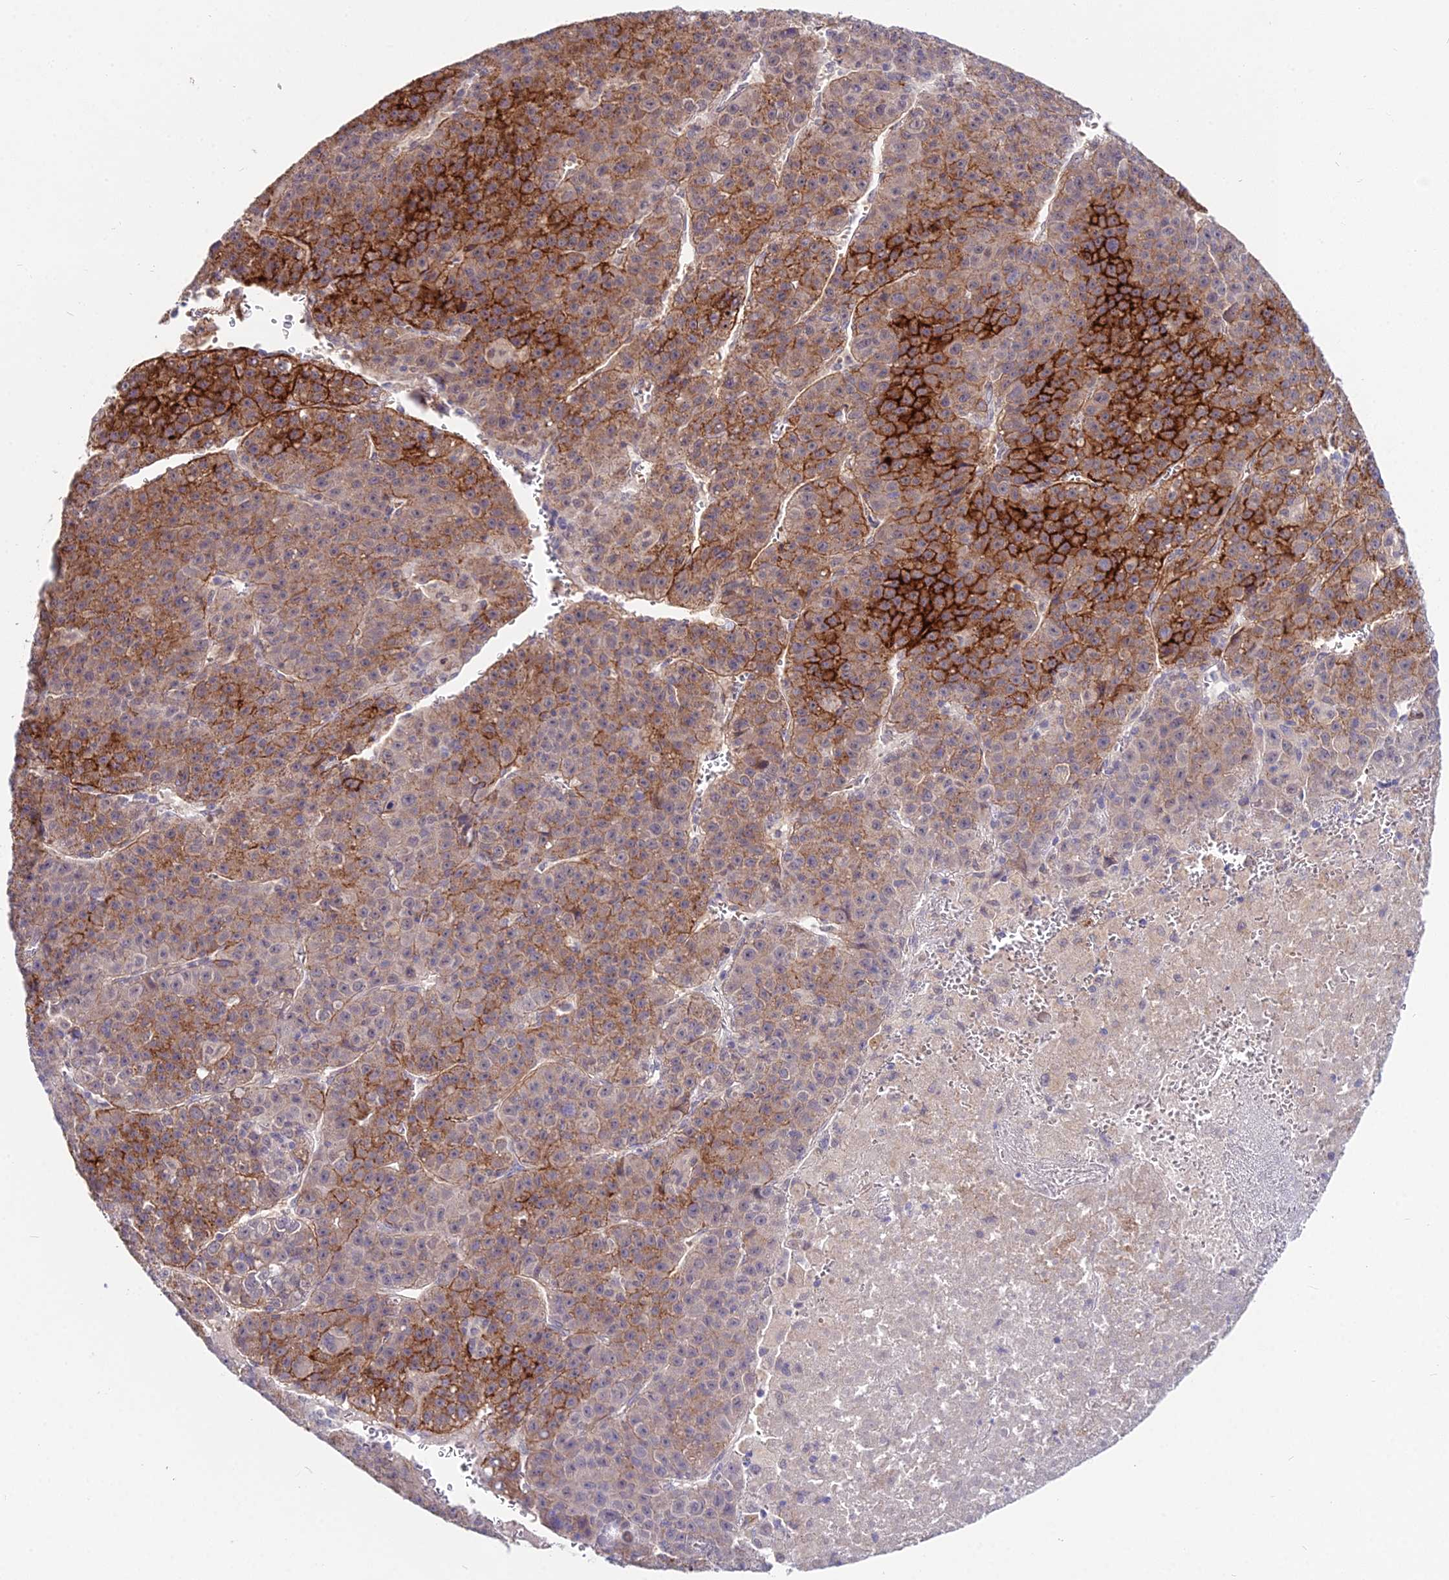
{"staining": {"intensity": "strong", "quantity": "25%-75%", "location": "cytoplasmic/membranous"}, "tissue": "liver cancer", "cell_type": "Tumor cells", "image_type": "cancer", "snomed": [{"axis": "morphology", "description": "Carcinoma, Hepatocellular, NOS"}, {"axis": "topography", "description": "Liver"}], "caption": "A brown stain highlights strong cytoplasmic/membranous positivity of a protein in human hepatocellular carcinoma (liver) tumor cells. (brown staining indicates protein expression, while blue staining denotes nuclei).", "gene": "WDR43", "patient": {"sex": "female", "age": 53}}